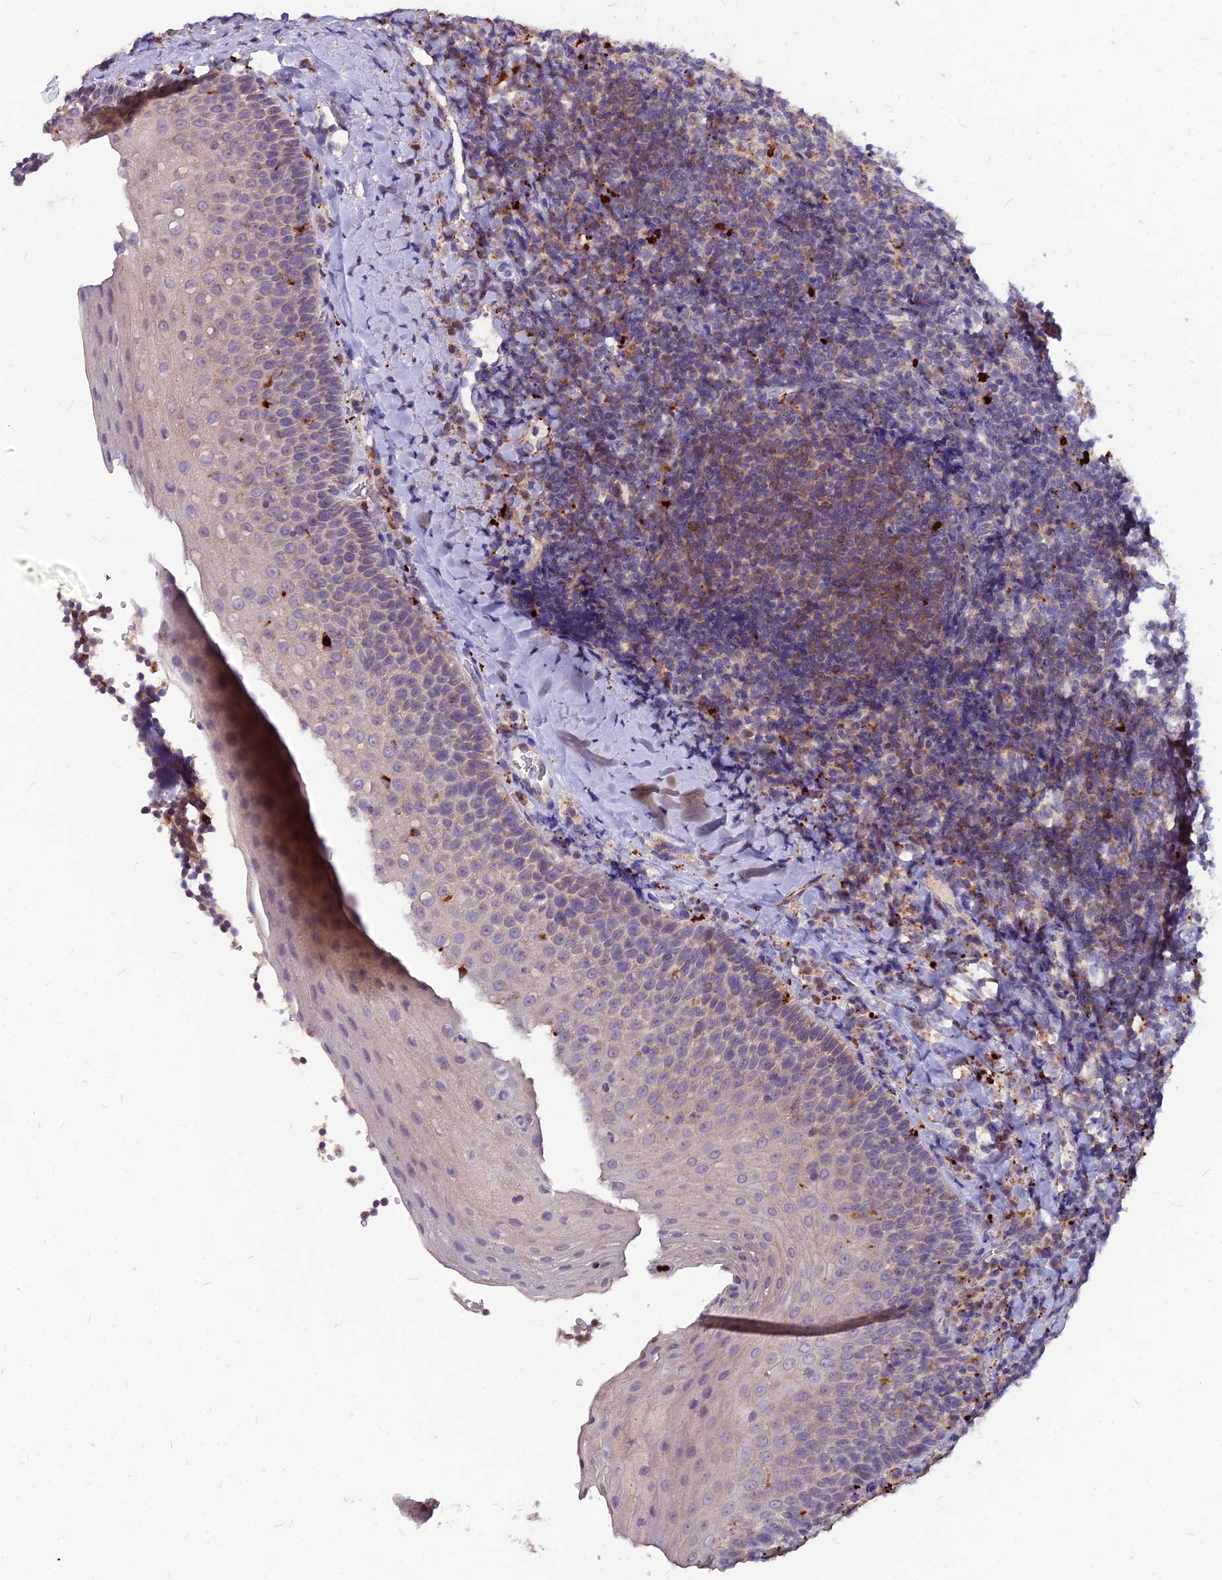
{"staining": {"intensity": "moderate", "quantity": ">75%", "location": "cytoplasmic/membranous"}, "tissue": "tonsil", "cell_type": "Germinal center cells", "image_type": "normal", "snomed": [{"axis": "morphology", "description": "Normal tissue, NOS"}, {"axis": "topography", "description": "Tonsil"}], "caption": "Immunohistochemical staining of benign tonsil demonstrates >75% levels of moderate cytoplasmic/membranous protein positivity in about >75% of germinal center cells.", "gene": "PCED1B", "patient": {"sex": "male", "age": 27}}